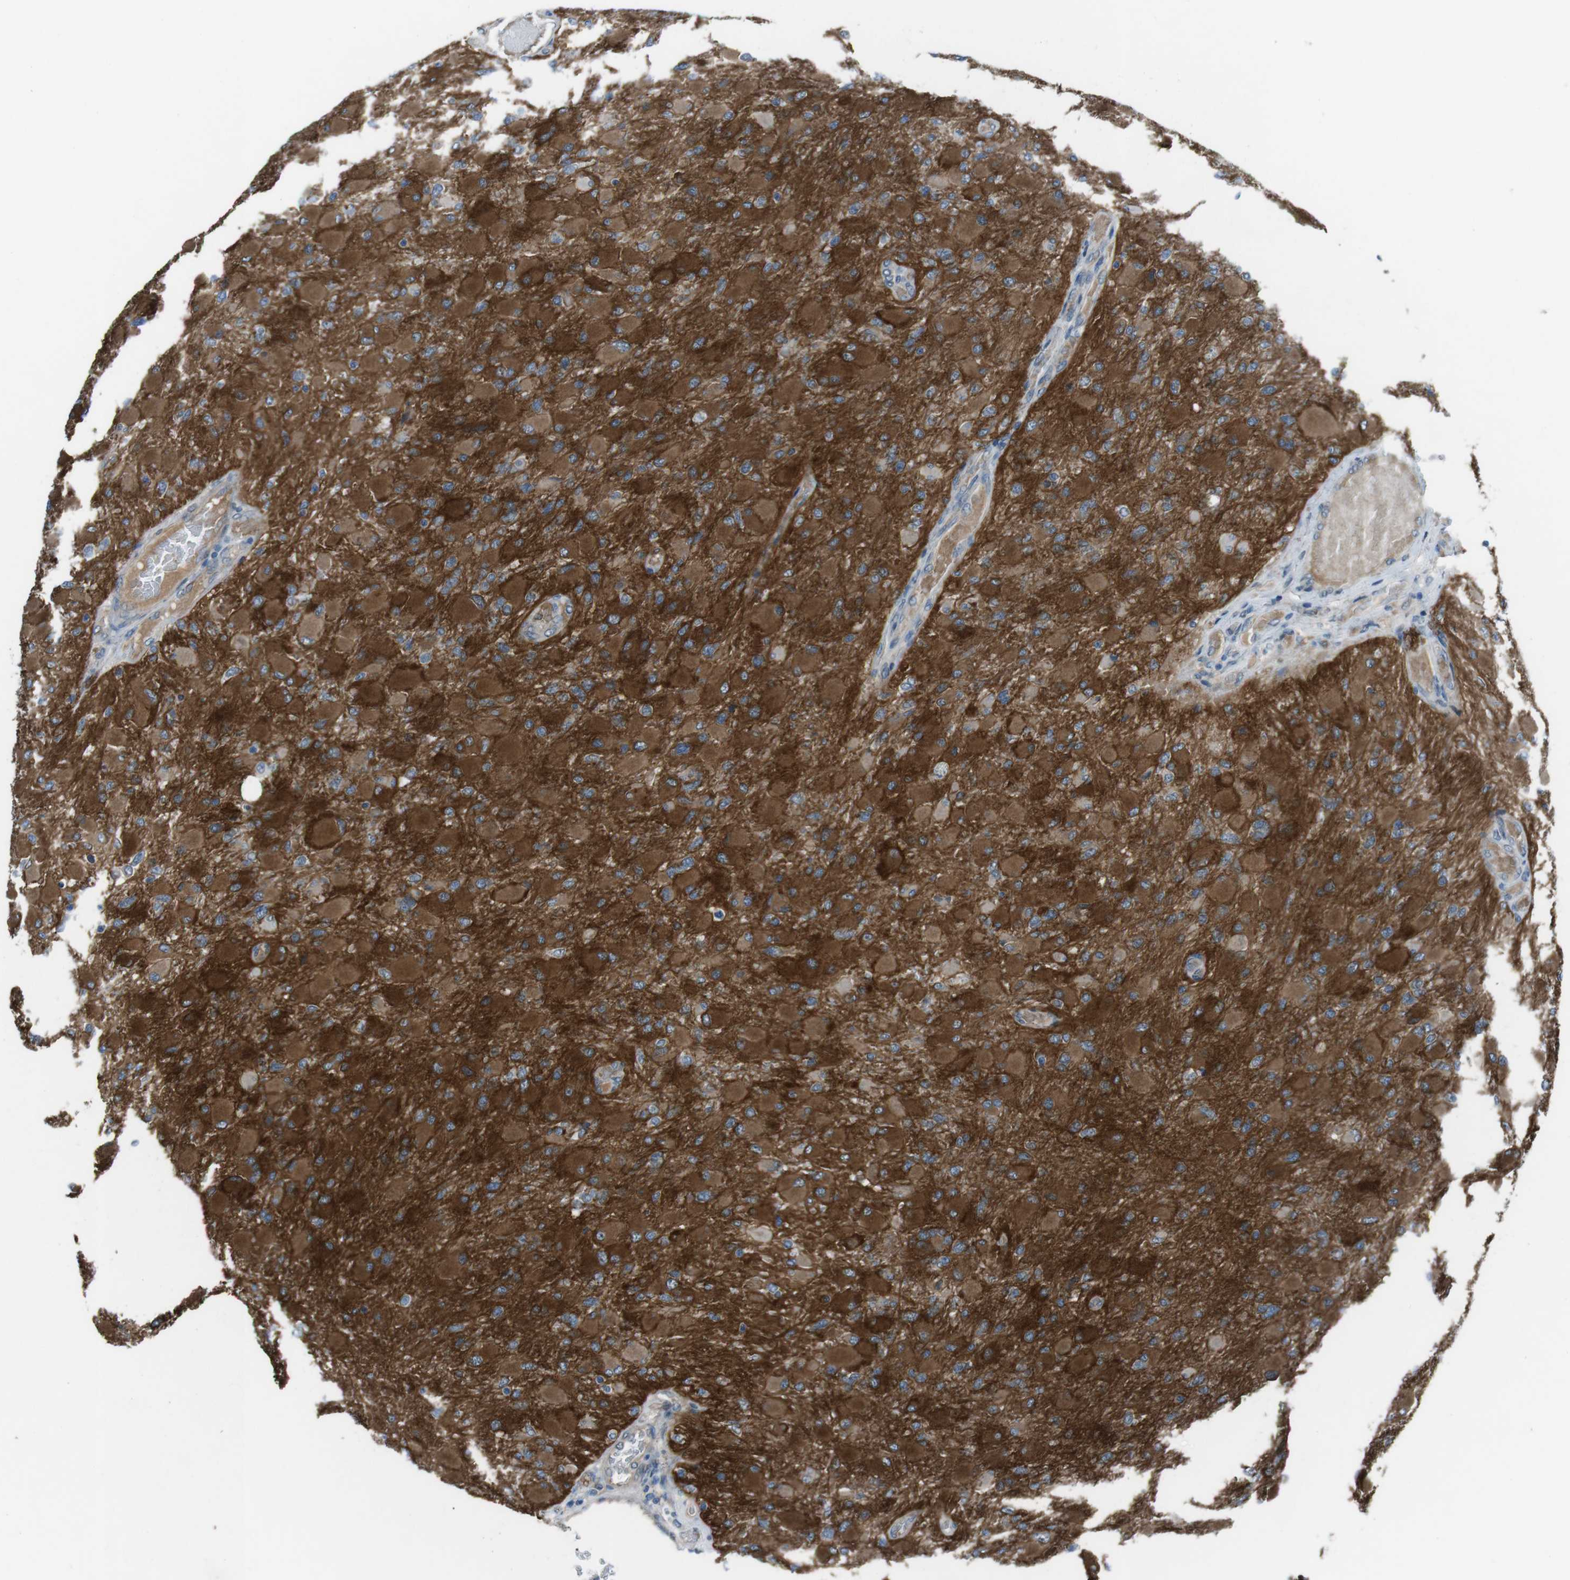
{"staining": {"intensity": "moderate", "quantity": ">75%", "location": "cytoplasmic/membranous"}, "tissue": "glioma", "cell_type": "Tumor cells", "image_type": "cancer", "snomed": [{"axis": "morphology", "description": "Glioma, malignant, High grade"}, {"axis": "topography", "description": "Cerebral cortex"}], "caption": "An IHC photomicrograph of tumor tissue is shown. Protein staining in brown shows moderate cytoplasmic/membranous positivity in glioma within tumor cells. (DAB IHC with brightfield microscopy, high magnification).", "gene": "ANK2", "patient": {"sex": "female", "age": 36}}